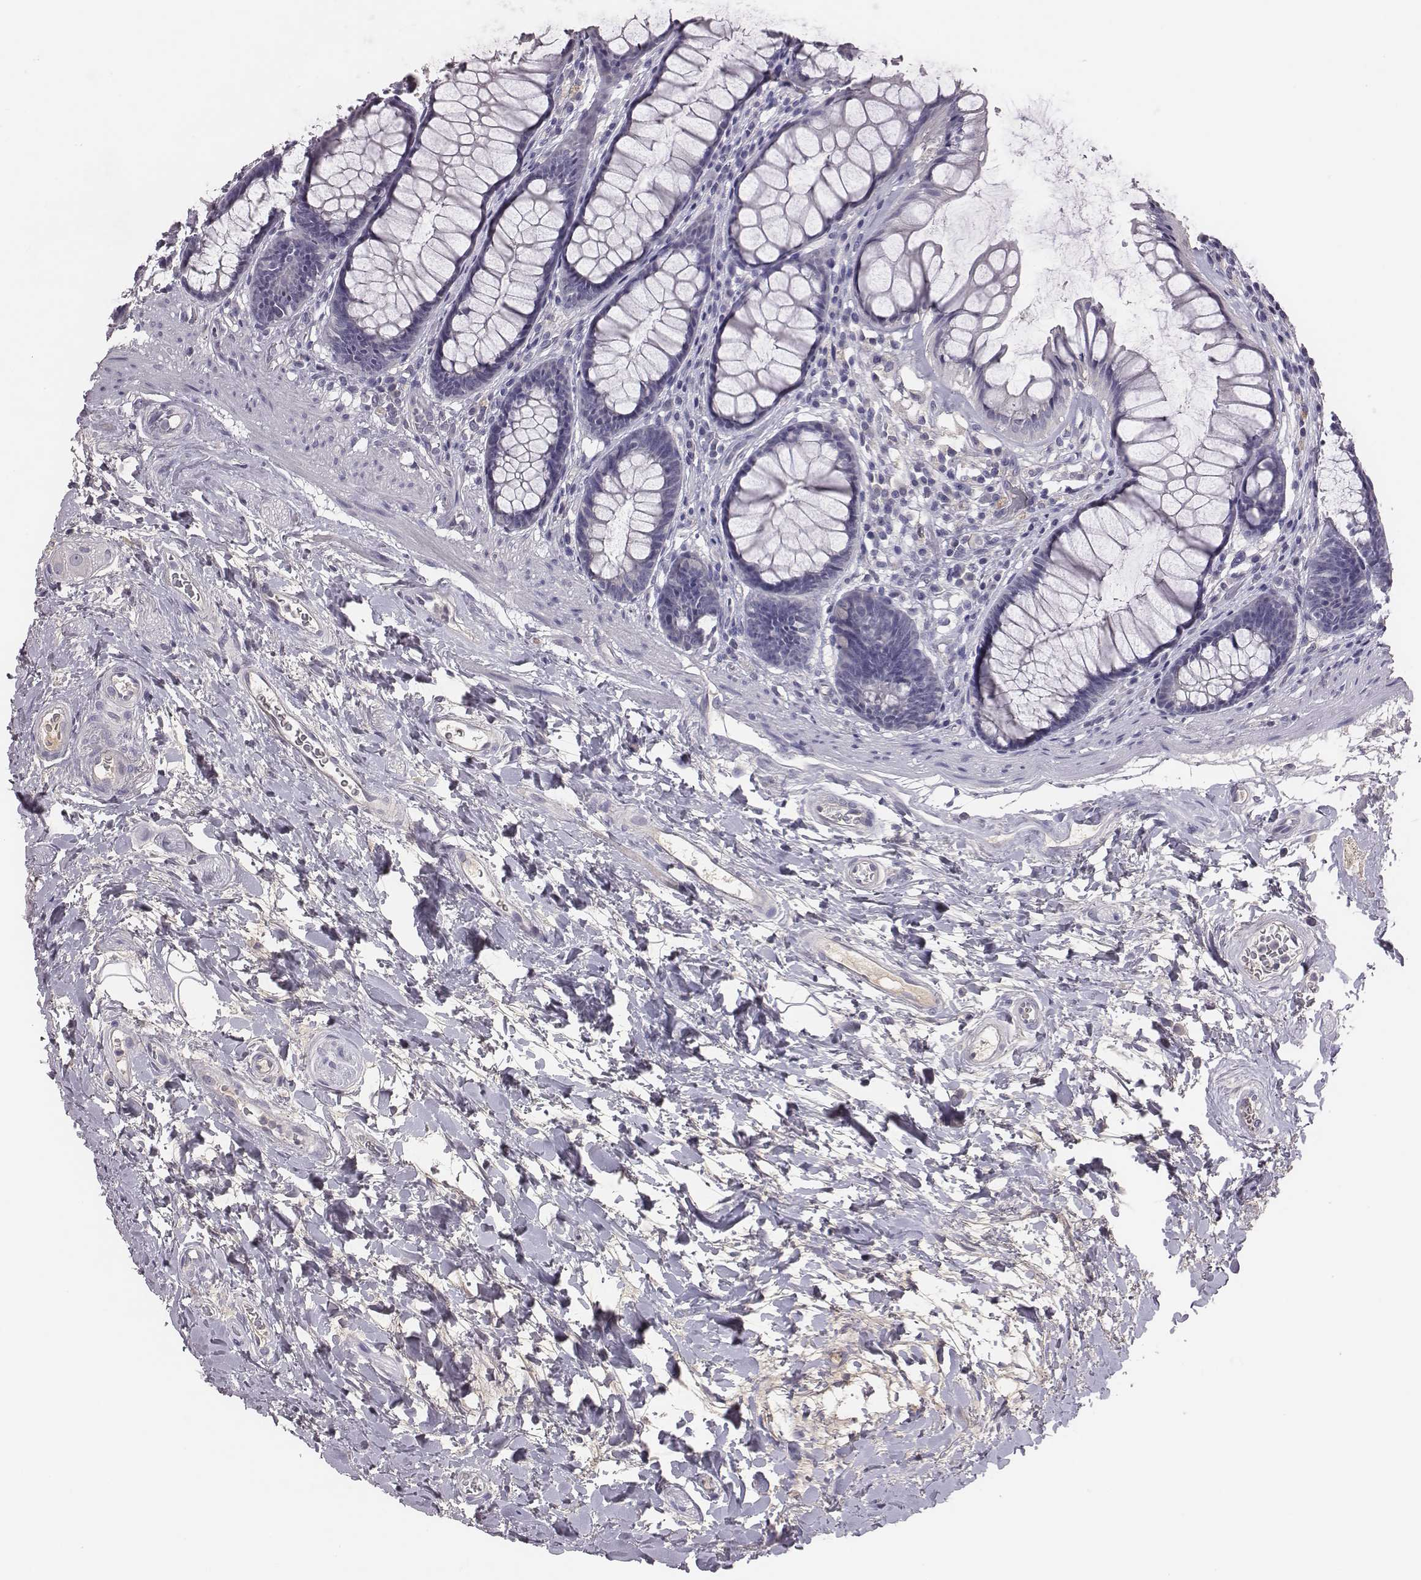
{"staining": {"intensity": "negative", "quantity": "none", "location": "none"}, "tissue": "rectum", "cell_type": "Glandular cells", "image_type": "normal", "snomed": [{"axis": "morphology", "description": "Normal tissue, NOS"}, {"axis": "topography", "description": "Rectum"}], "caption": "Glandular cells show no significant positivity in normal rectum. Brightfield microscopy of immunohistochemistry stained with DAB (3,3'-diaminobenzidine) (brown) and hematoxylin (blue), captured at high magnification.", "gene": "EN1", "patient": {"sex": "male", "age": 72}}